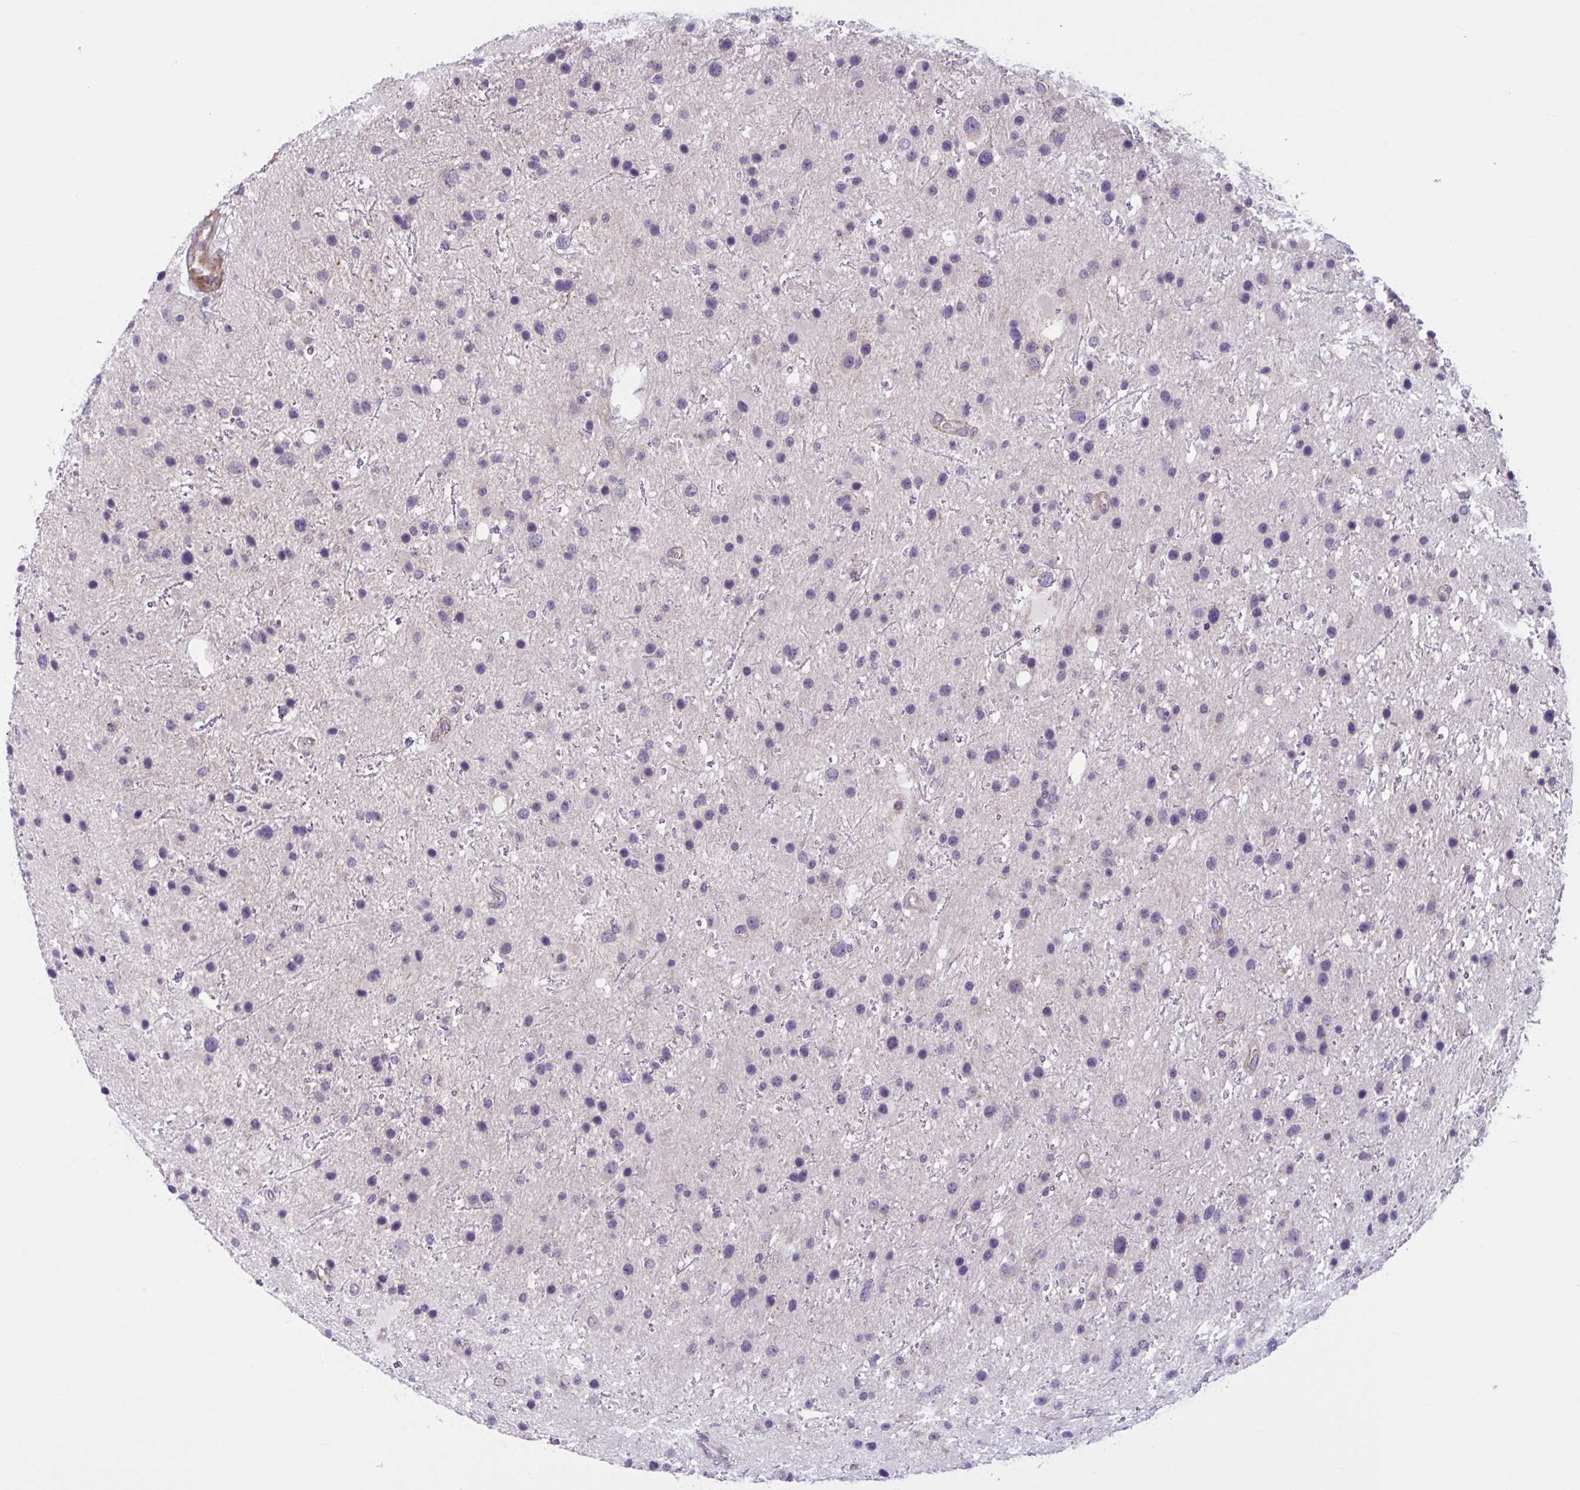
{"staining": {"intensity": "negative", "quantity": "none", "location": "none"}, "tissue": "glioma", "cell_type": "Tumor cells", "image_type": "cancer", "snomed": [{"axis": "morphology", "description": "Glioma, malignant, Low grade"}, {"axis": "topography", "description": "Brain"}], "caption": "A high-resolution micrograph shows IHC staining of malignant glioma (low-grade), which reveals no significant positivity in tumor cells.", "gene": "WNT9B", "patient": {"sex": "female", "age": 32}}